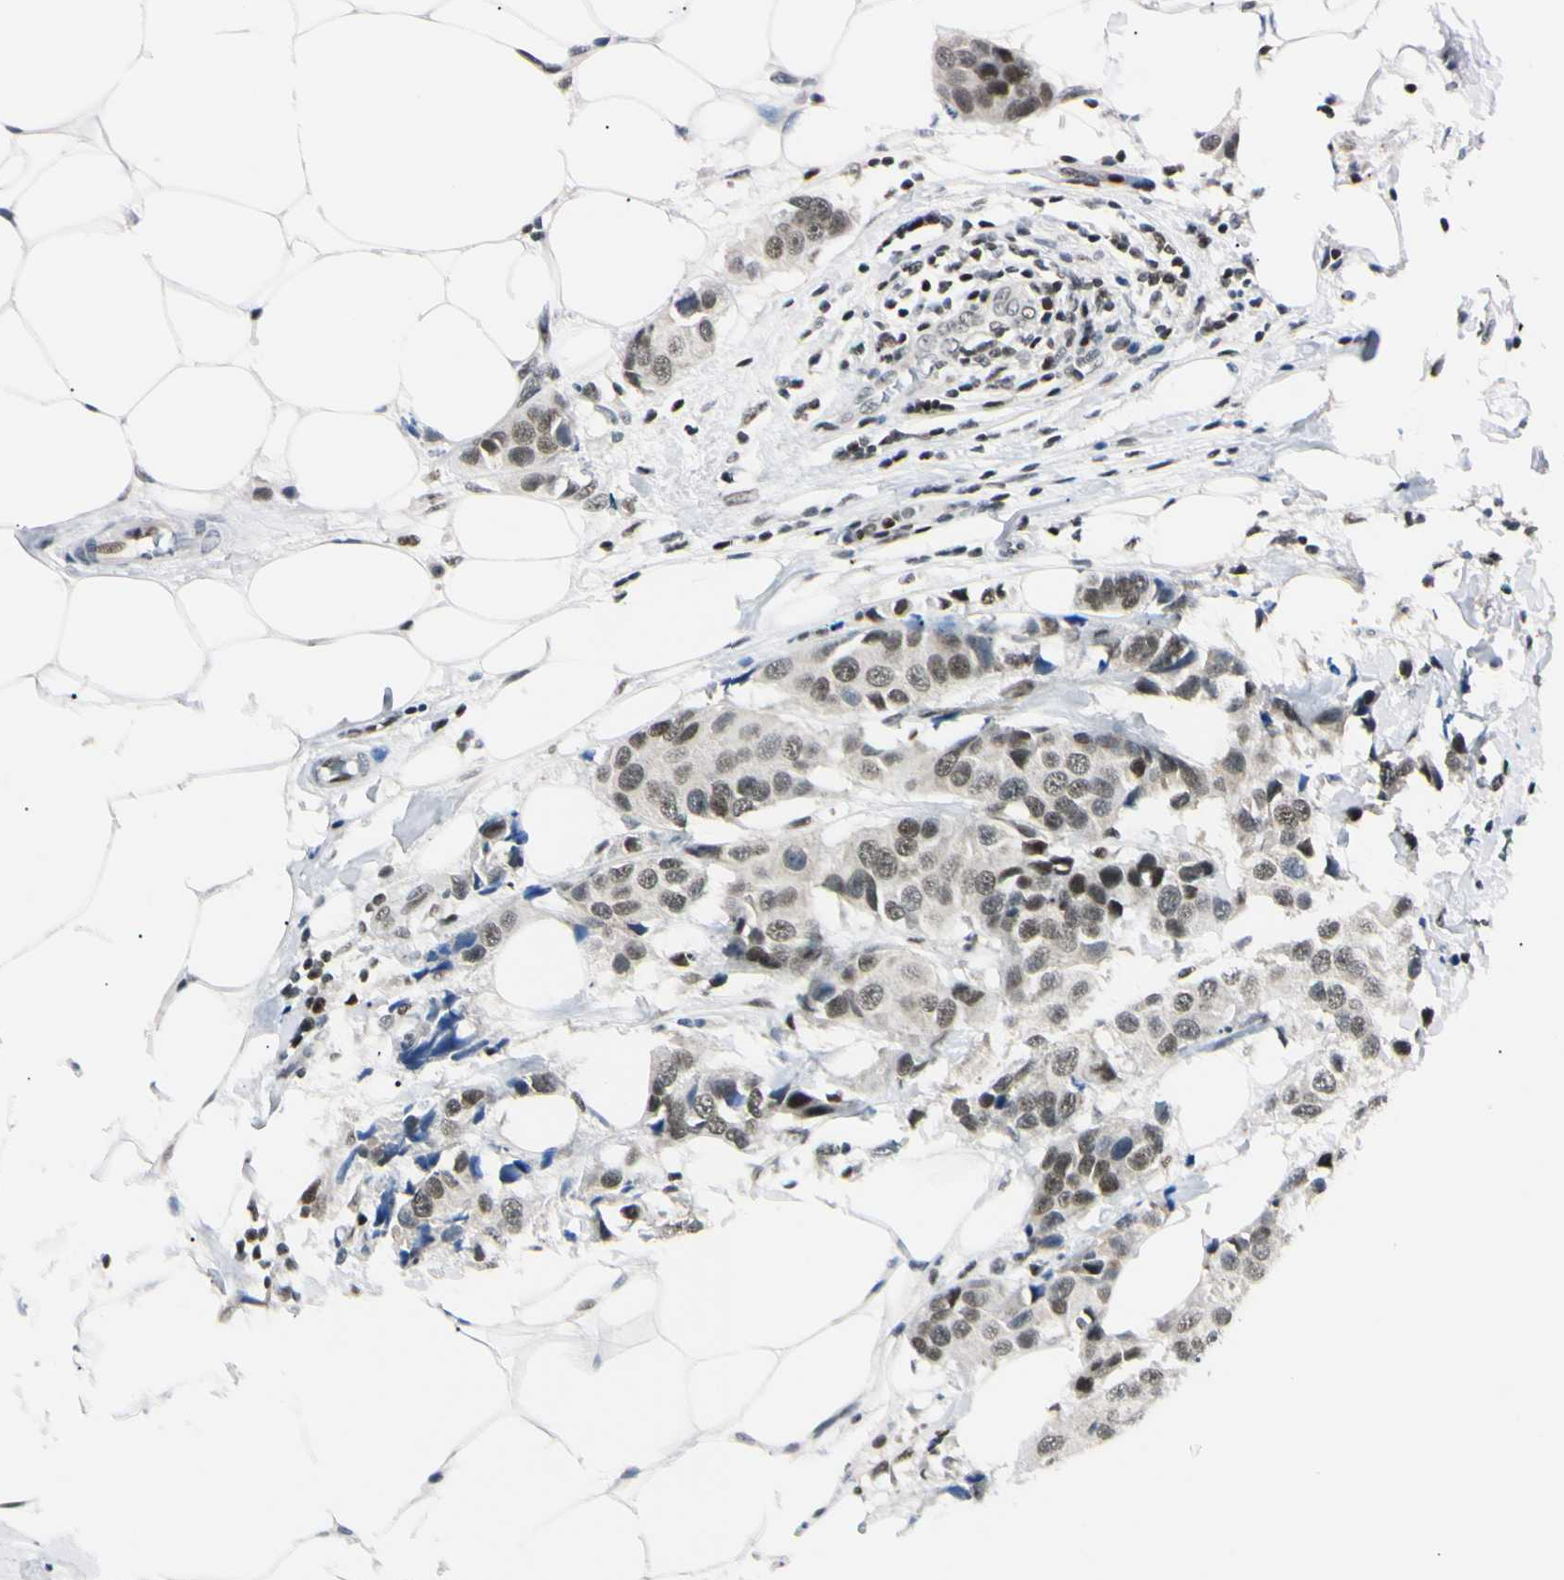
{"staining": {"intensity": "weak", "quantity": ">75%", "location": "nuclear"}, "tissue": "breast cancer", "cell_type": "Tumor cells", "image_type": "cancer", "snomed": [{"axis": "morphology", "description": "Normal tissue, NOS"}, {"axis": "morphology", "description": "Duct carcinoma"}, {"axis": "topography", "description": "Breast"}], "caption": "Tumor cells reveal low levels of weak nuclear positivity in approximately >75% of cells in breast intraductal carcinoma. (IHC, brightfield microscopy, high magnification).", "gene": "C1orf174", "patient": {"sex": "female", "age": 39}}